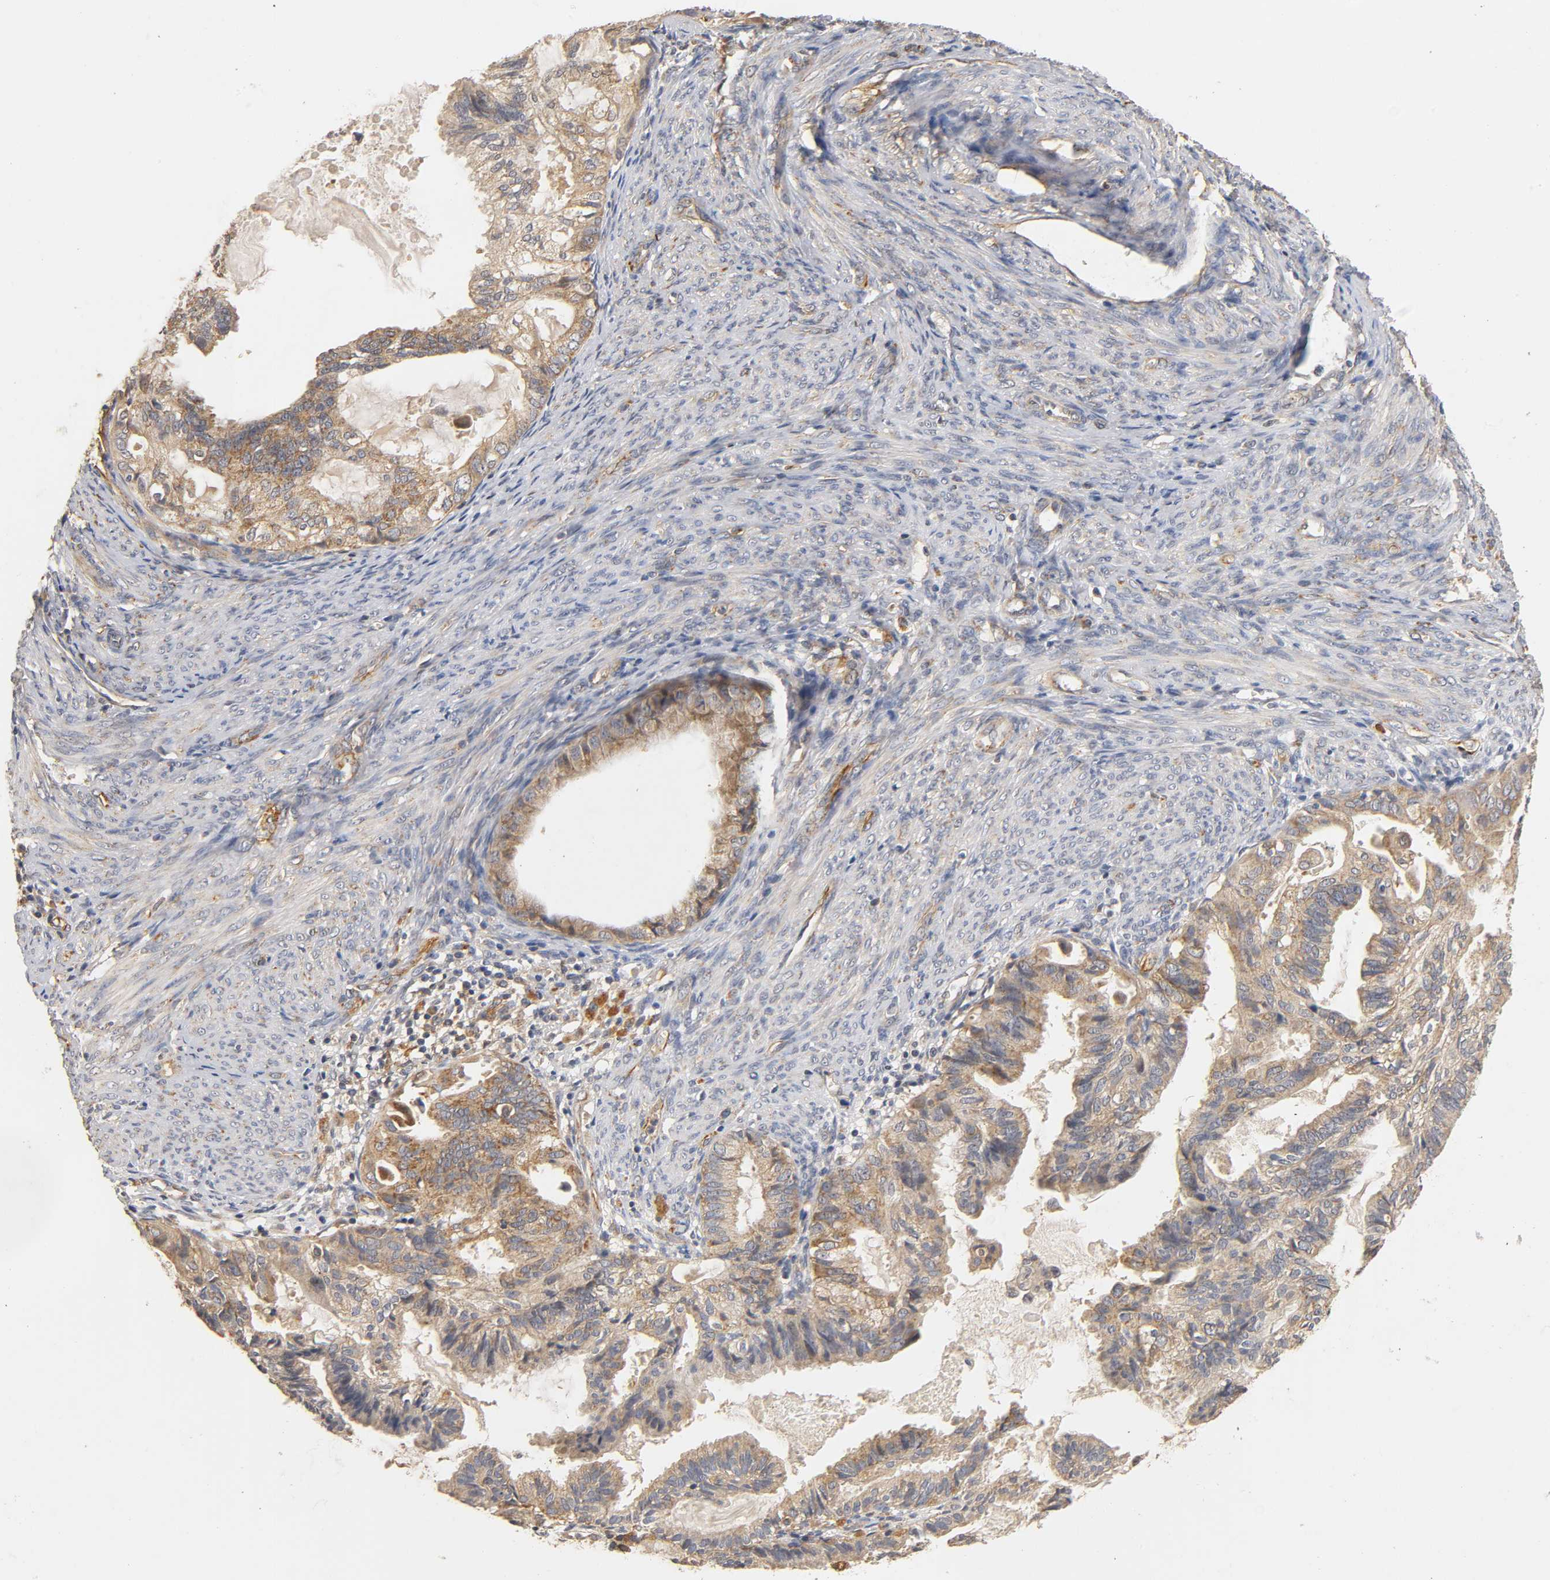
{"staining": {"intensity": "weak", "quantity": ">75%", "location": "cytoplasmic/membranous"}, "tissue": "cervical cancer", "cell_type": "Tumor cells", "image_type": "cancer", "snomed": [{"axis": "morphology", "description": "Normal tissue, NOS"}, {"axis": "morphology", "description": "Adenocarcinoma, NOS"}, {"axis": "topography", "description": "Cervix"}, {"axis": "topography", "description": "Endometrium"}], "caption": "Protein expression analysis of cervical cancer (adenocarcinoma) exhibits weak cytoplasmic/membranous positivity in approximately >75% of tumor cells. The protein of interest is stained brown, and the nuclei are stained in blue (DAB IHC with brightfield microscopy, high magnification).", "gene": "SCAP", "patient": {"sex": "female", "age": 86}}